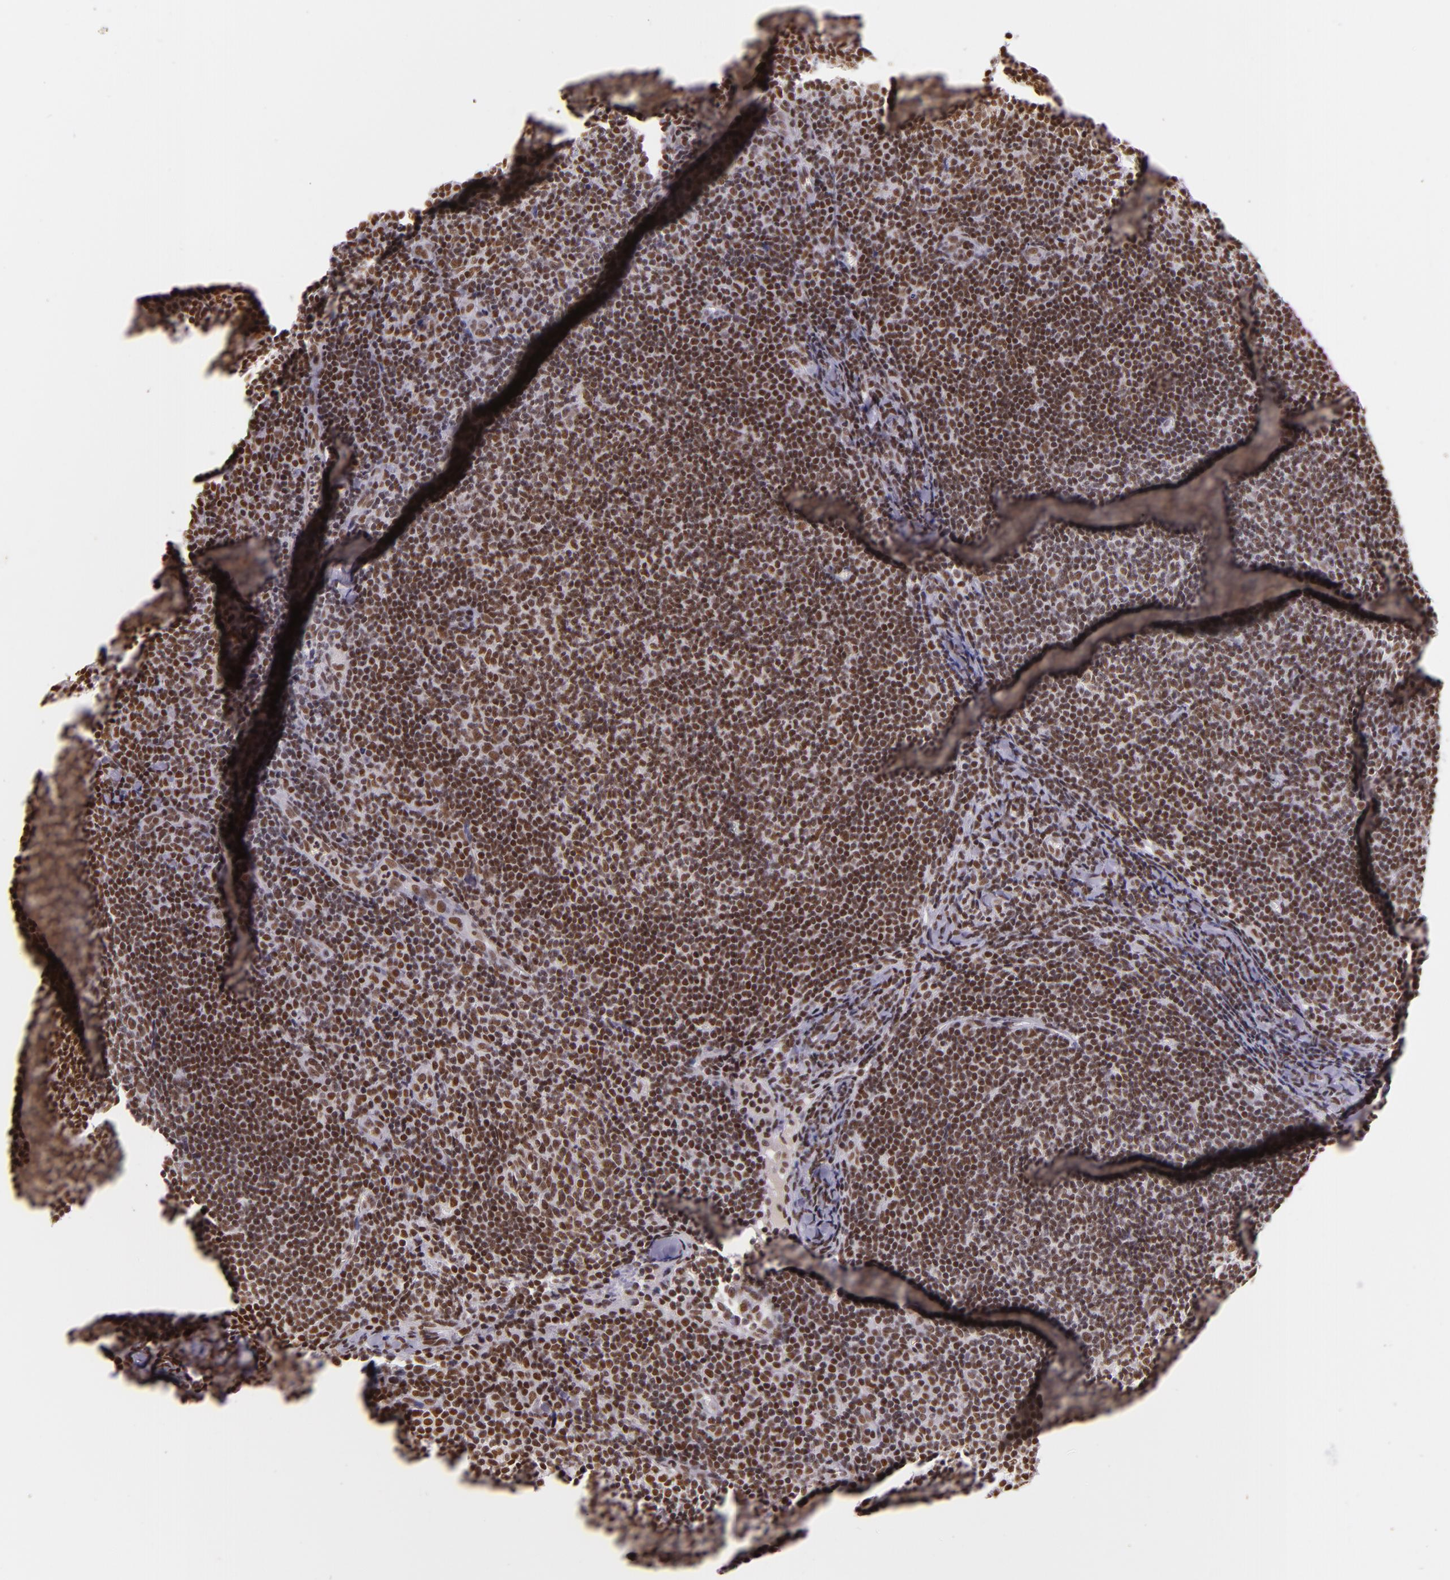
{"staining": {"intensity": "moderate", "quantity": ">75%", "location": "nuclear"}, "tissue": "lymphoma", "cell_type": "Tumor cells", "image_type": "cancer", "snomed": [{"axis": "morphology", "description": "Malignant lymphoma, non-Hodgkin's type, Low grade"}, {"axis": "topography", "description": "Lymph node"}], "caption": "Tumor cells exhibit medium levels of moderate nuclear positivity in approximately >75% of cells in malignant lymphoma, non-Hodgkin's type (low-grade). (brown staining indicates protein expression, while blue staining denotes nuclei).", "gene": "USF1", "patient": {"sex": "male", "age": 49}}